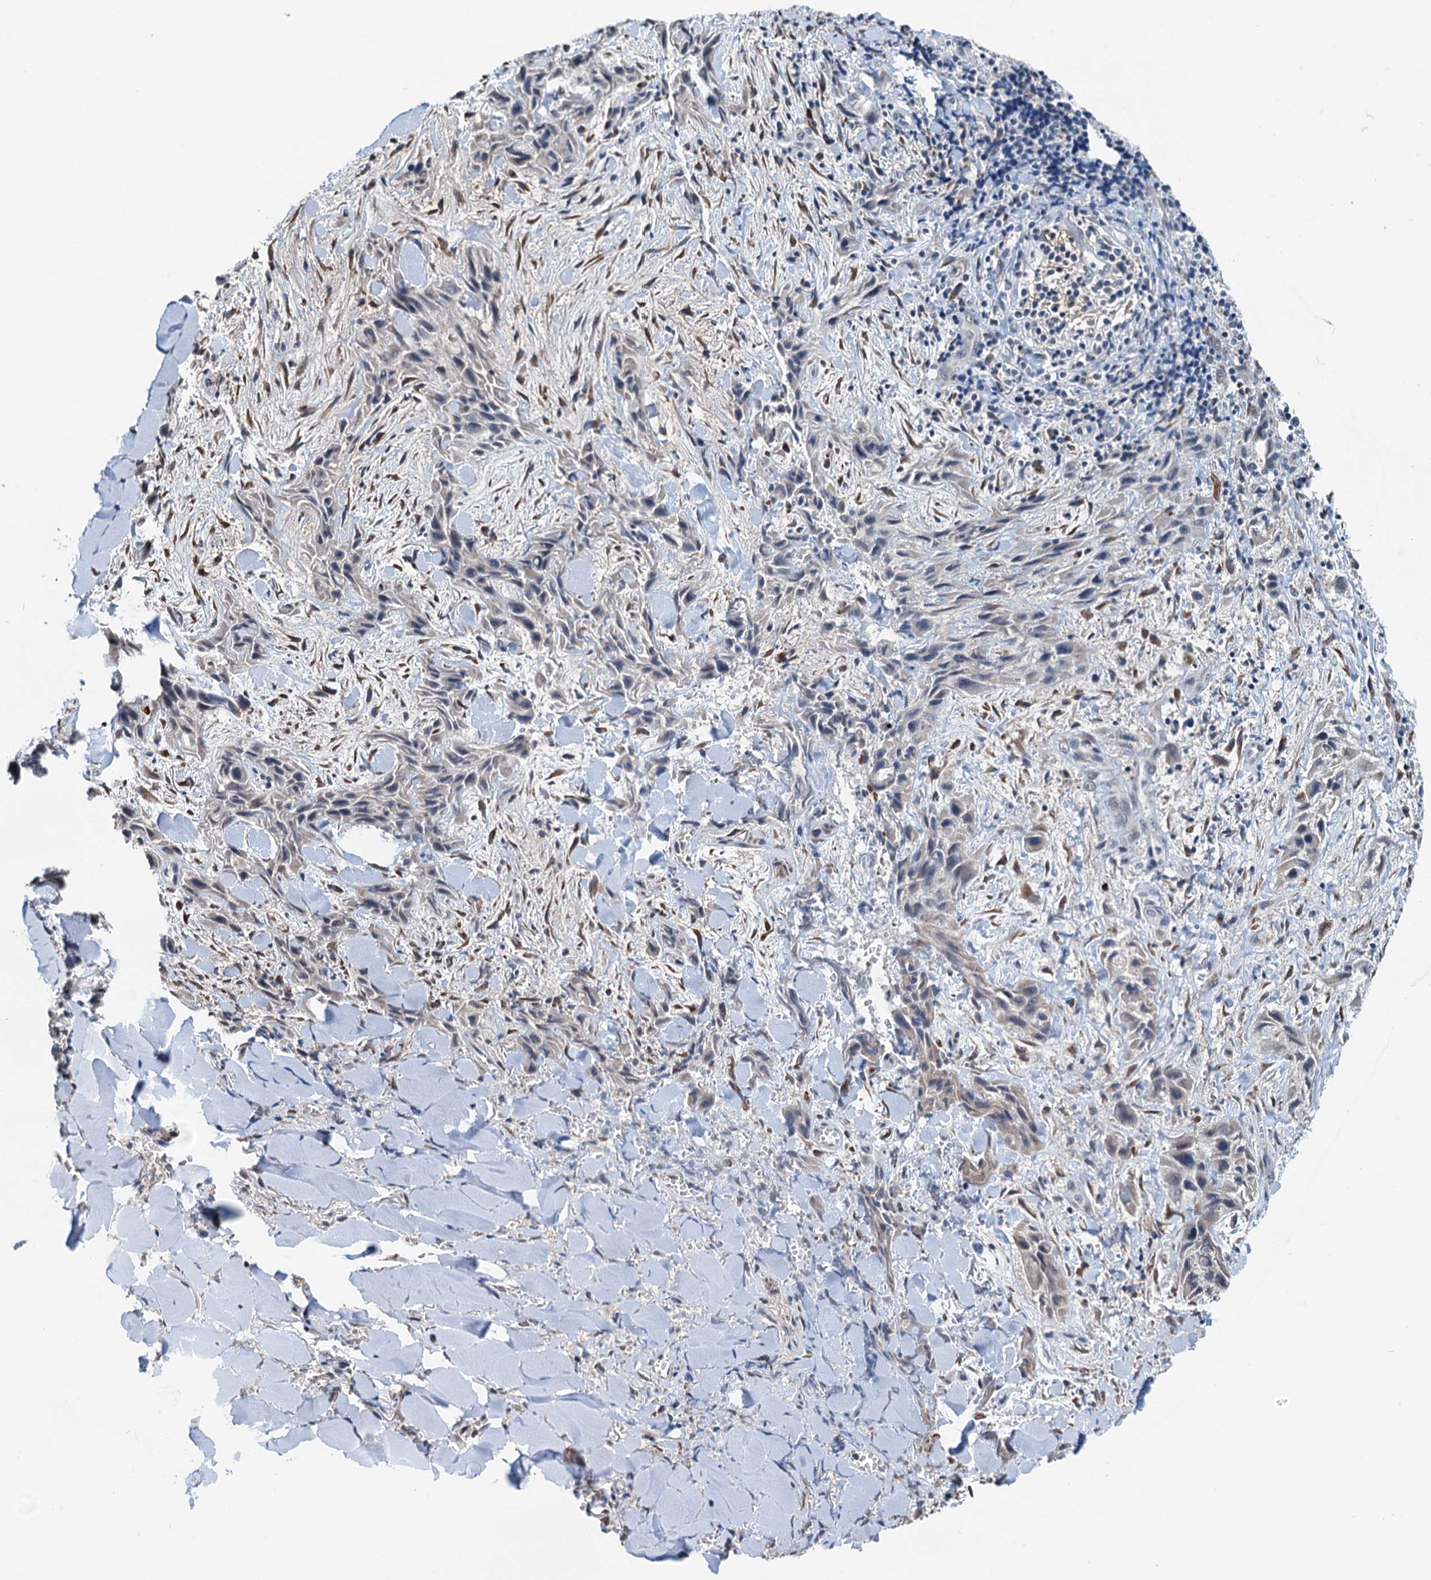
{"staining": {"intensity": "negative", "quantity": "none", "location": "none"}, "tissue": "skin cancer", "cell_type": "Tumor cells", "image_type": "cancer", "snomed": [{"axis": "morphology", "description": "Squamous cell carcinoma, NOS"}, {"axis": "topography", "description": "Skin"}, {"axis": "topography", "description": "Subcutis"}], "caption": "A micrograph of human skin squamous cell carcinoma is negative for staining in tumor cells. (Immunohistochemistry, brightfield microscopy, high magnification).", "gene": "SHLD1", "patient": {"sex": "male", "age": 73}}